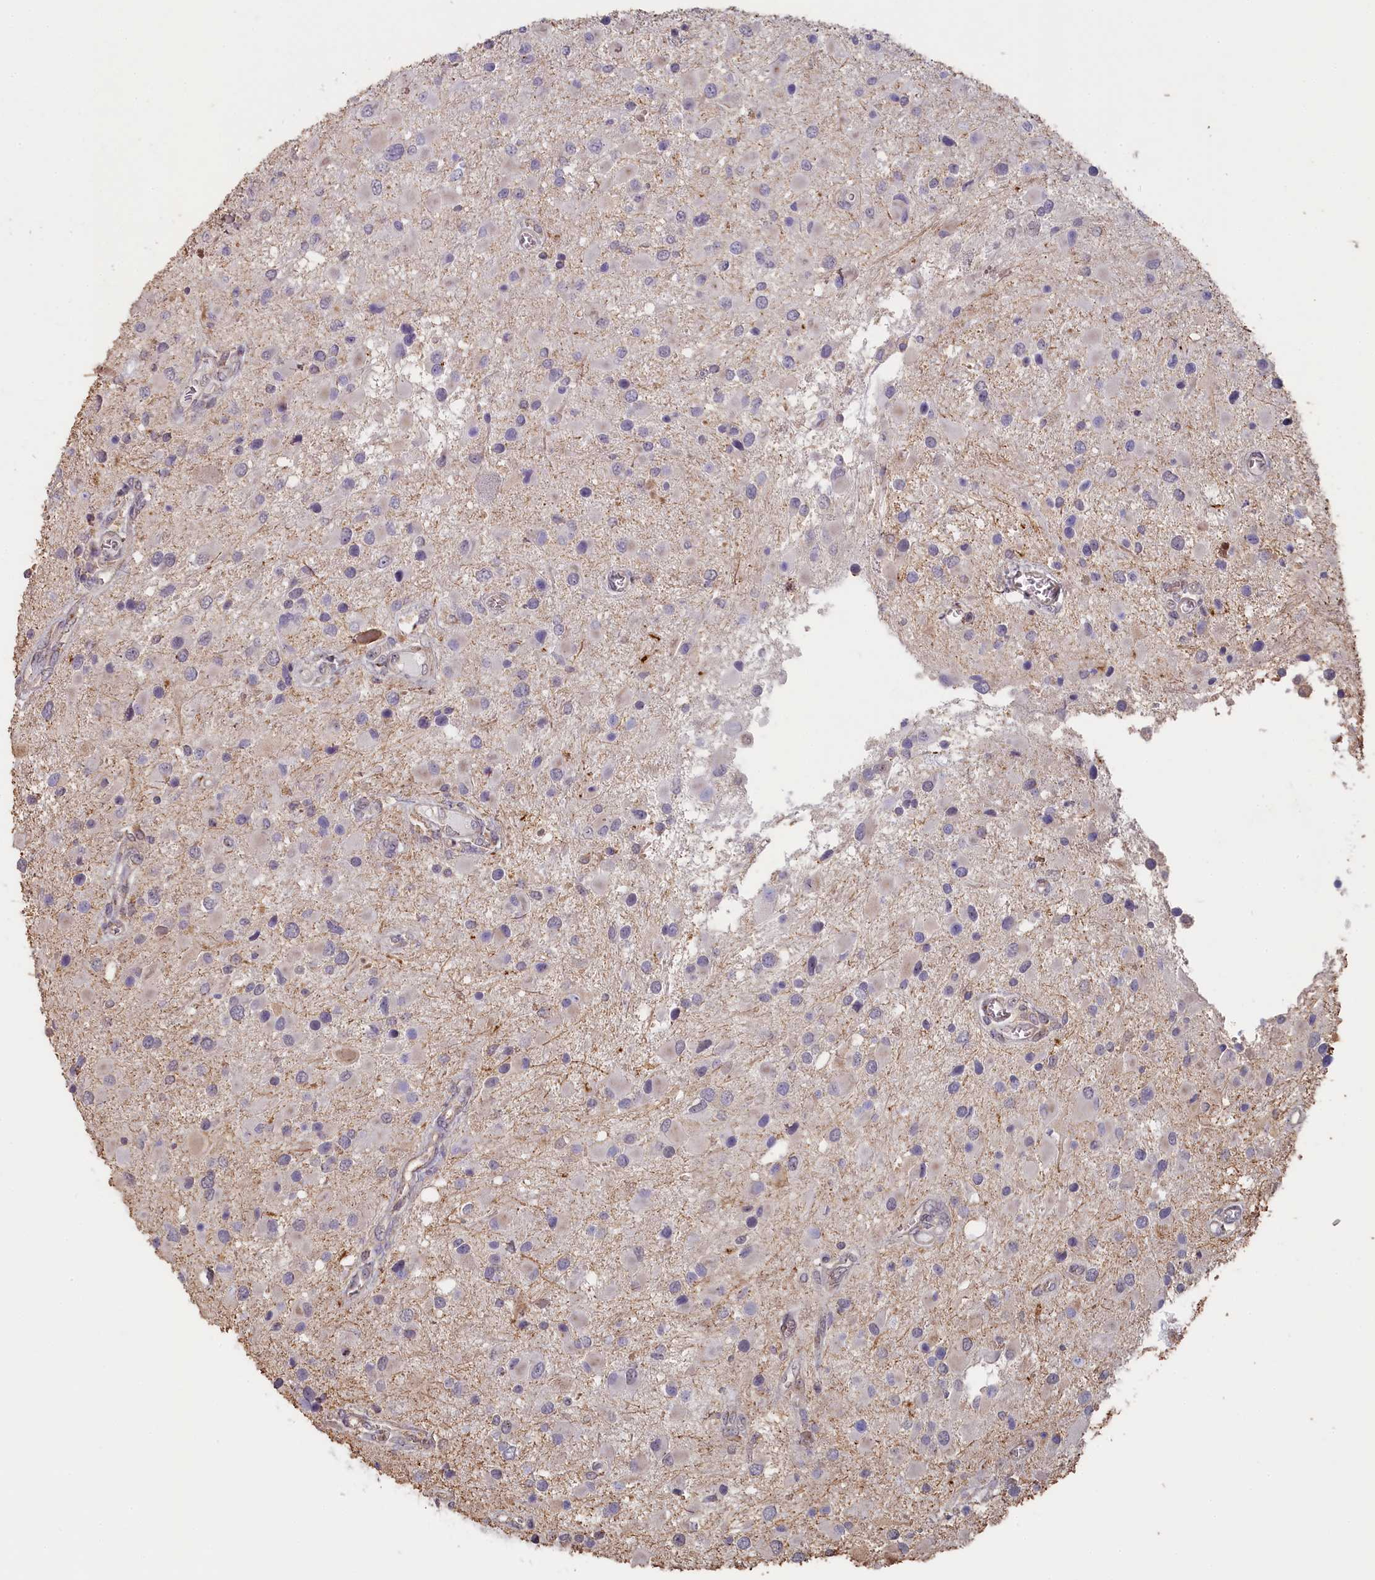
{"staining": {"intensity": "negative", "quantity": "none", "location": "none"}, "tissue": "glioma", "cell_type": "Tumor cells", "image_type": "cancer", "snomed": [{"axis": "morphology", "description": "Glioma, malignant, High grade"}, {"axis": "topography", "description": "Brain"}], "caption": "Glioma was stained to show a protein in brown. There is no significant positivity in tumor cells. Brightfield microscopy of immunohistochemistry (IHC) stained with DAB (3,3'-diaminobenzidine) (brown) and hematoxylin (blue), captured at high magnification.", "gene": "STX16", "patient": {"sex": "male", "age": 53}}